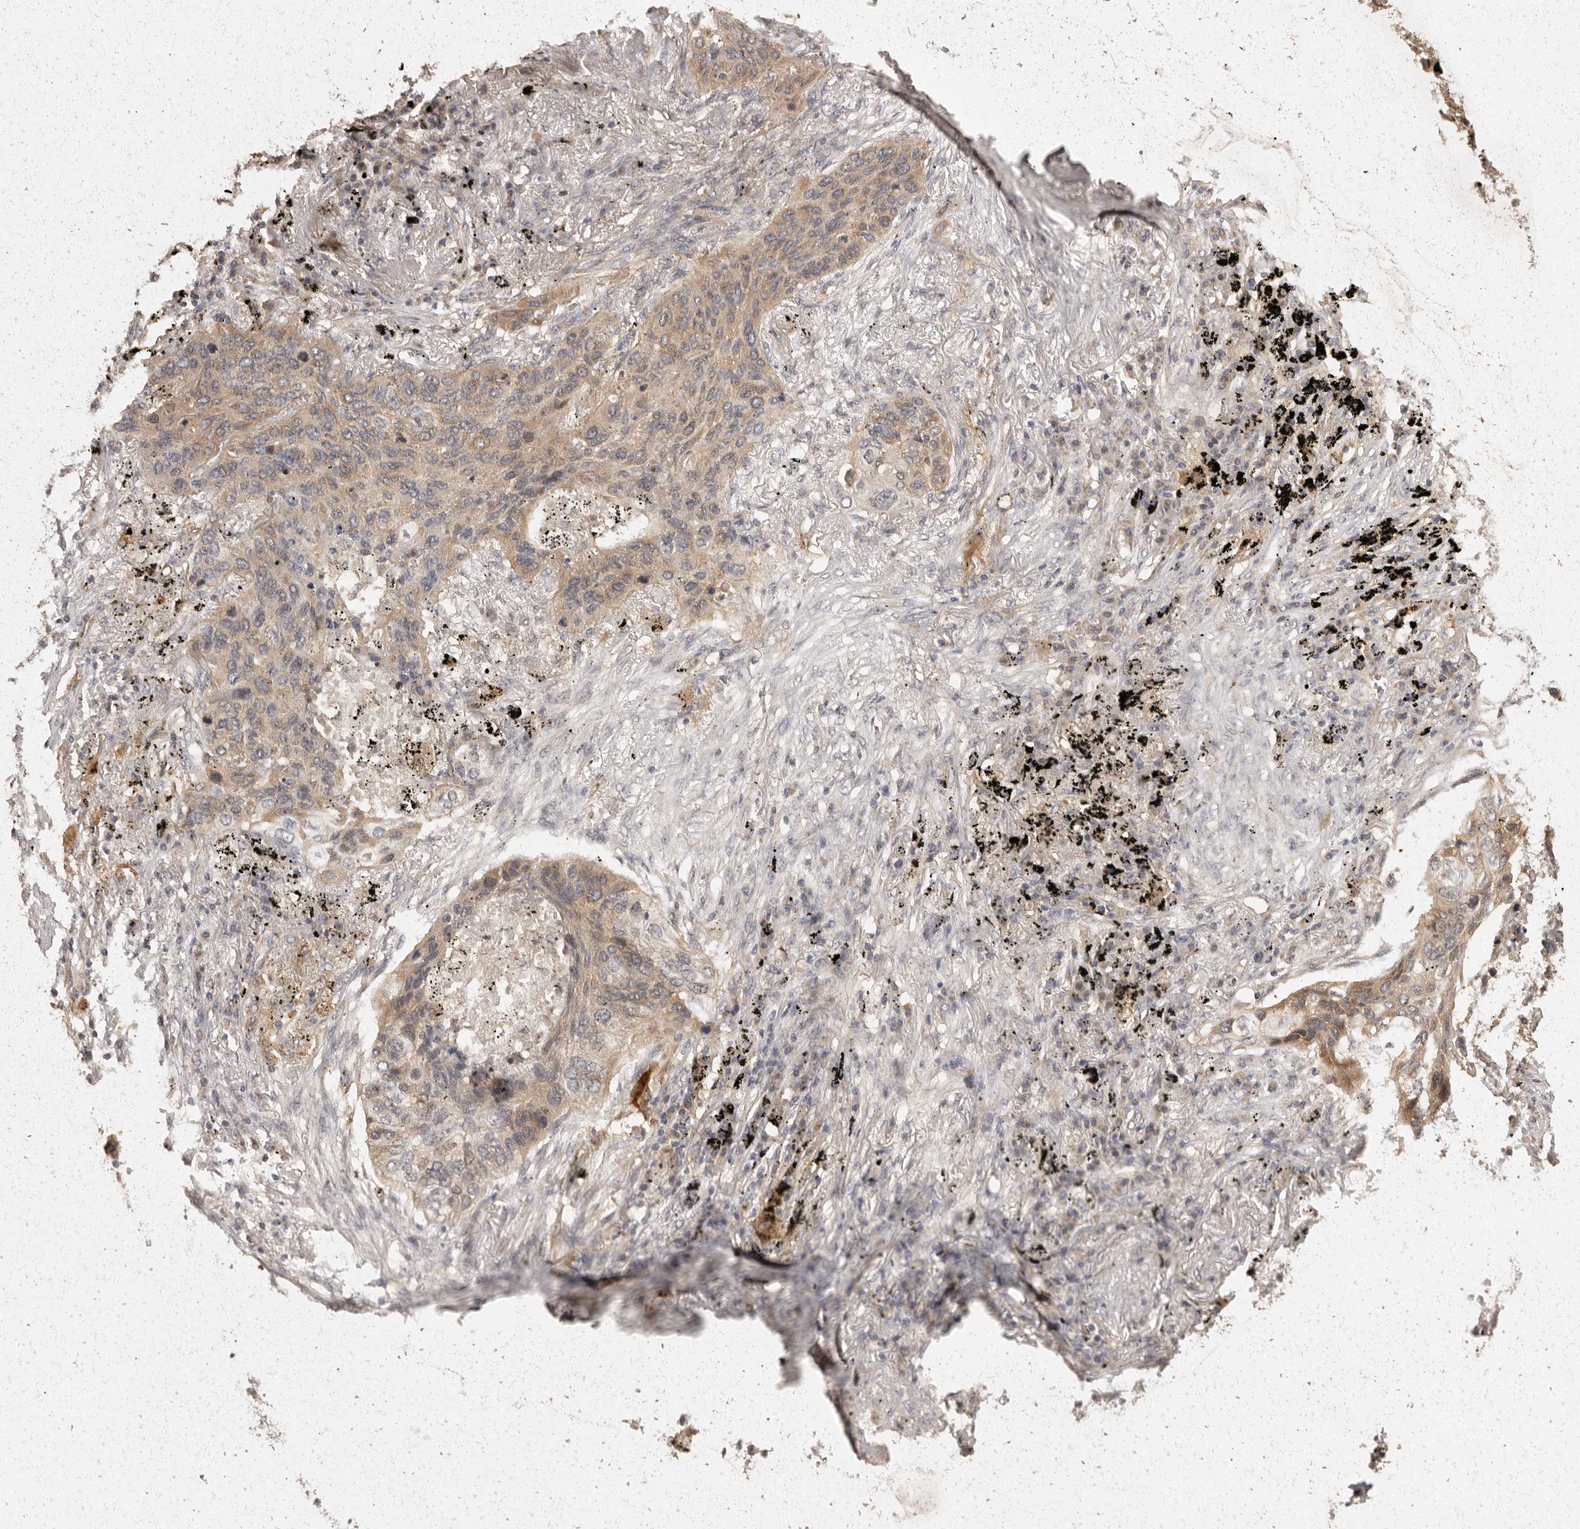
{"staining": {"intensity": "moderate", "quantity": "<25%", "location": "cytoplasmic/membranous"}, "tissue": "lung cancer", "cell_type": "Tumor cells", "image_type": "cancer", "snomed": [{"axis": "morphology", "description": "Squamous cell carcinoma, NOS"}, {"axis": "topography", "description": "Lung"}], "caption": "The histopathology image reveals staining of lung cancer, revealing moderate cytoplasmic/membranous protein staining (brown color) within tumor cells.", "gene": "BAIAP2", "patient": {"sex": "female", "age": 63}}